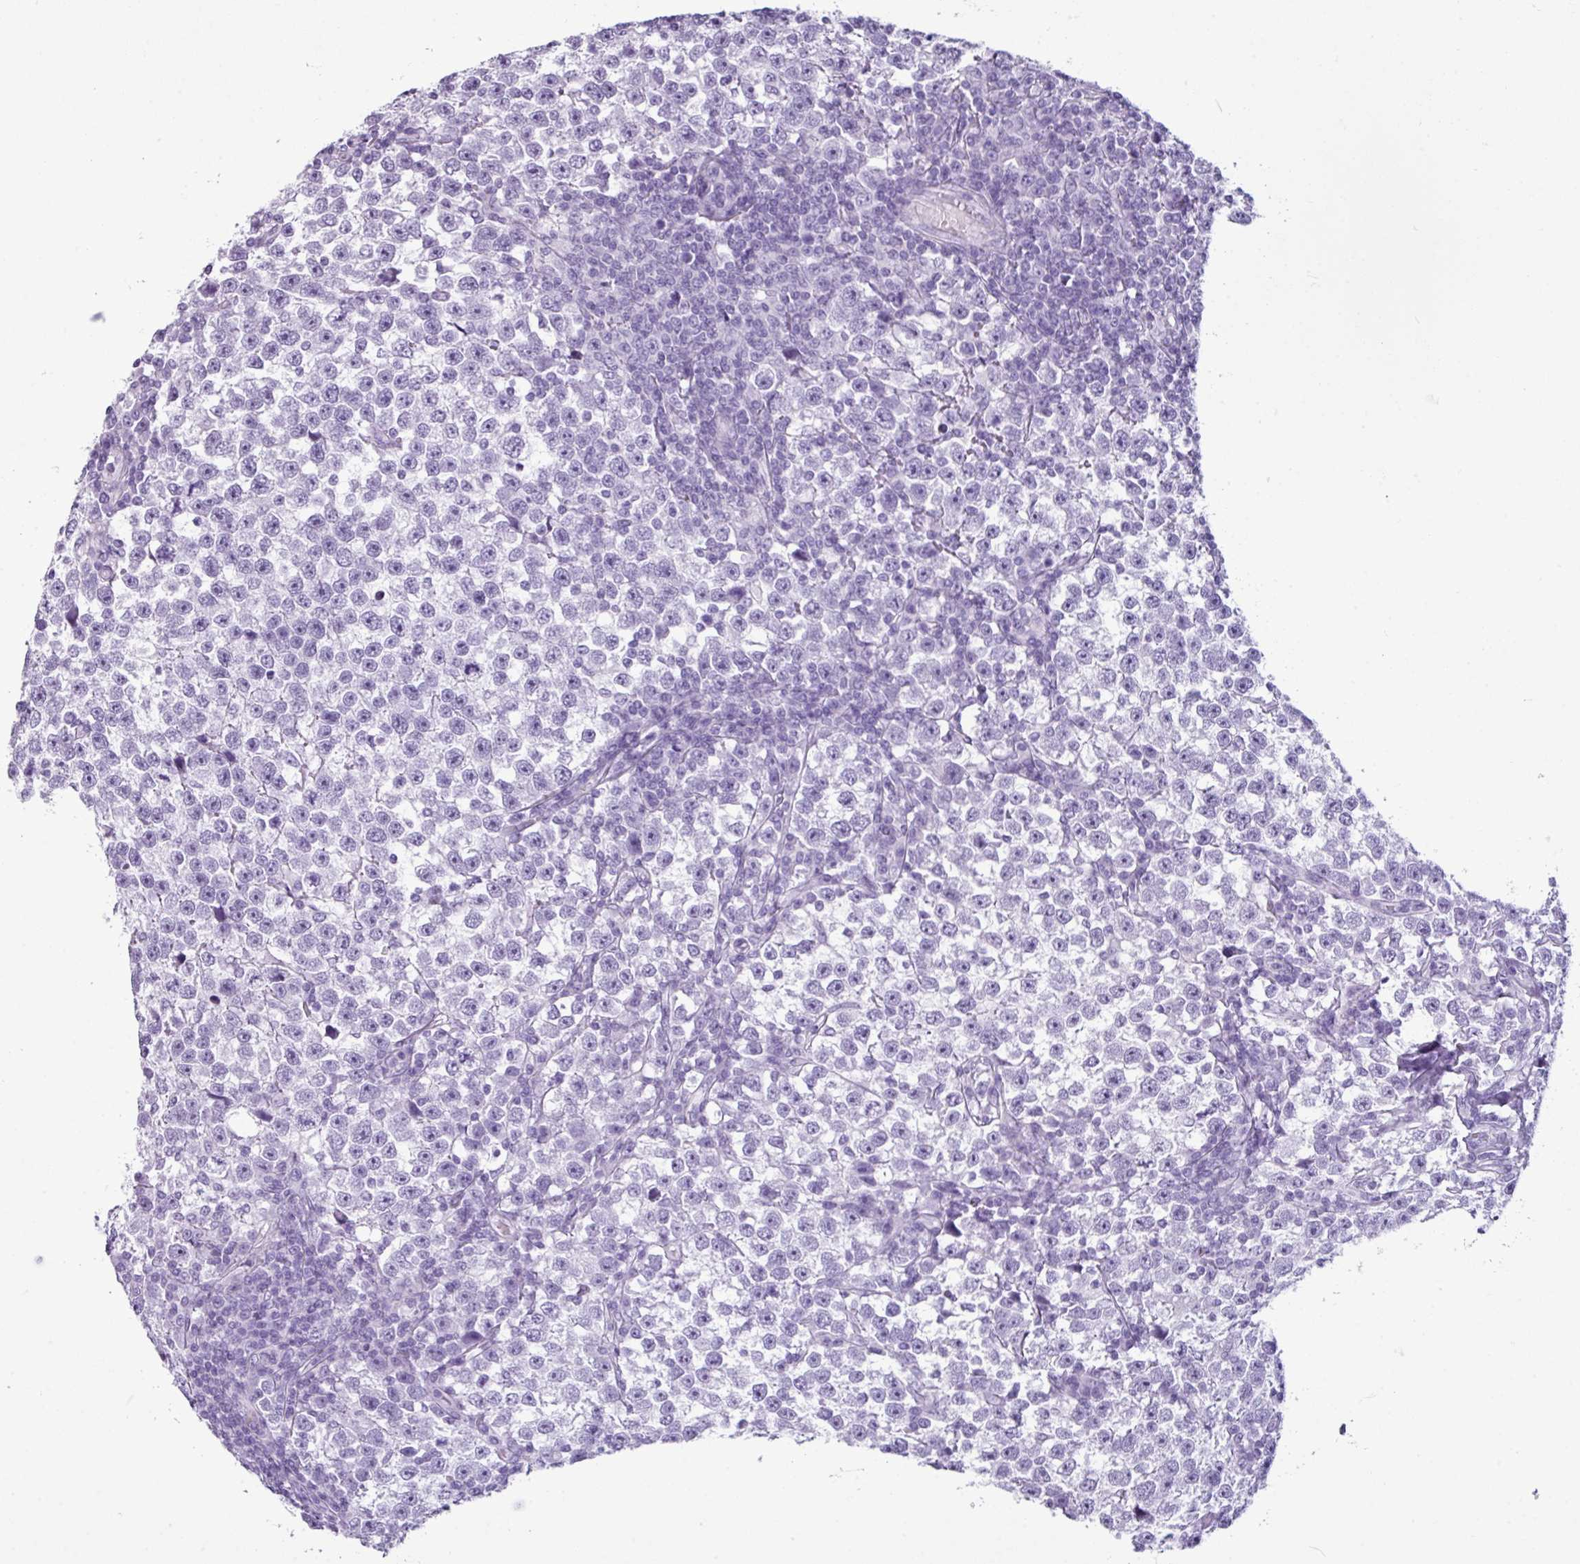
{"staining": {"intensity": "negative", "quantity": "none", "location": "none"}, "tissue": "testis cancer", "cell_type": "Tumor cells", "image_type": "cancer", "snomed": [{"axis": "morphology", "description": "Normal tissue, NOS"}, {"axis": "morphology", "description": "Seminoma, NOS"}, {"axis": "topography", "description": "Testis"}], "caption": "Immunohistochemistry of human testis seminoma displays no staining in tumor cells.", "gene": "AMY1B", "patient": {"sex": "male", "age": 43}}